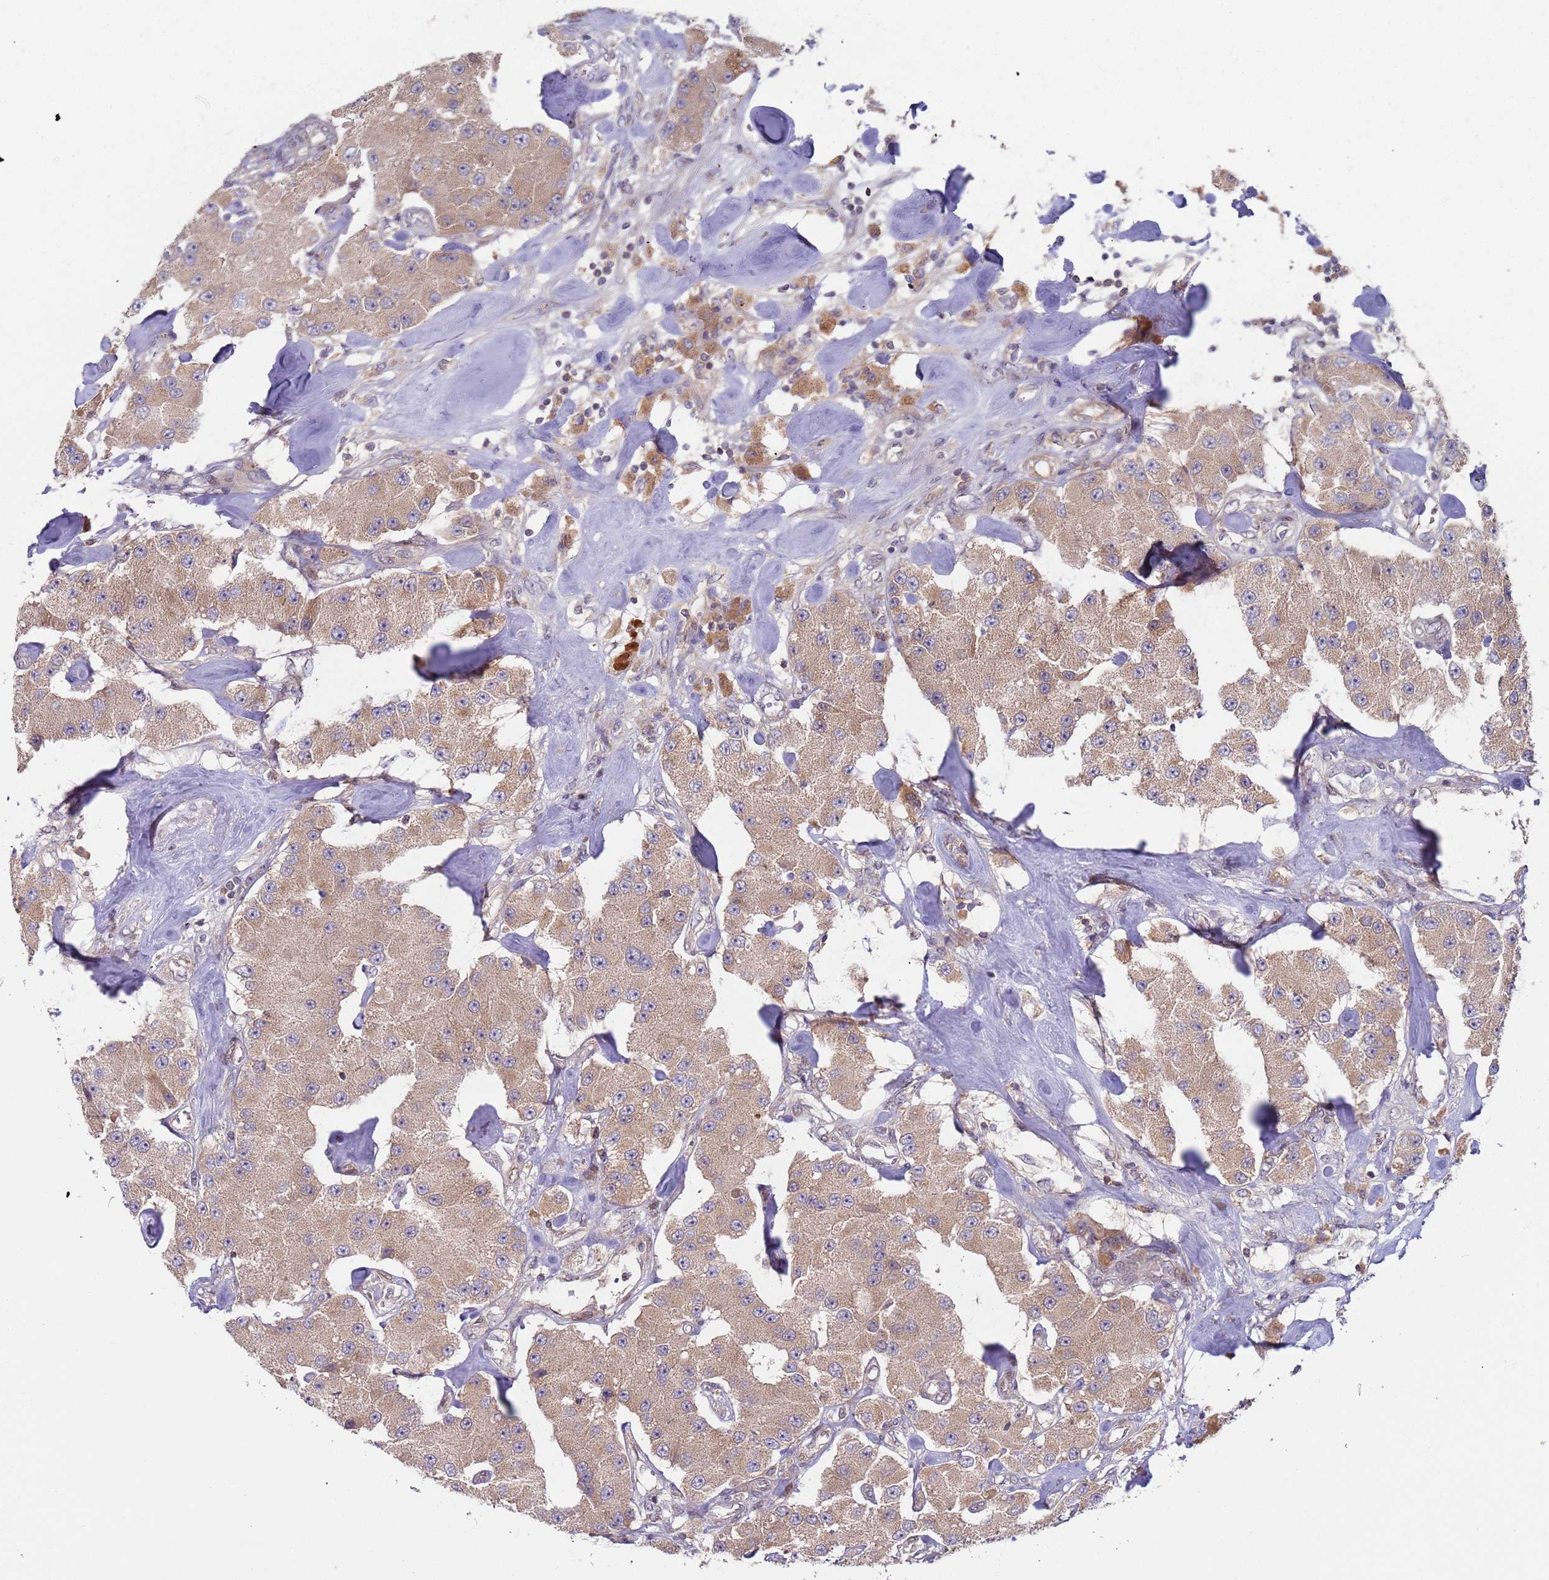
{"staining": {"intensity": "moderate", "quantity": ">75%", "location": "cytoplasmic/membranous"}, "tissue": "carcinoid", "cell_type": "Tumor cells", "image_type": "cancer", "snomed": [{"axis": "morphology", "description": "Carcinoid, malignant, NOS"}, {"axis": "topography", "description": "Pancreas"}], "caption": "Human carcinoid stained with a brown dye reveals moderate cytoplasmic/membranous positive staining in about >75% of tumor cells.", "gene": "OR5A2", "patient": {"sex": "male", "age": 41}}